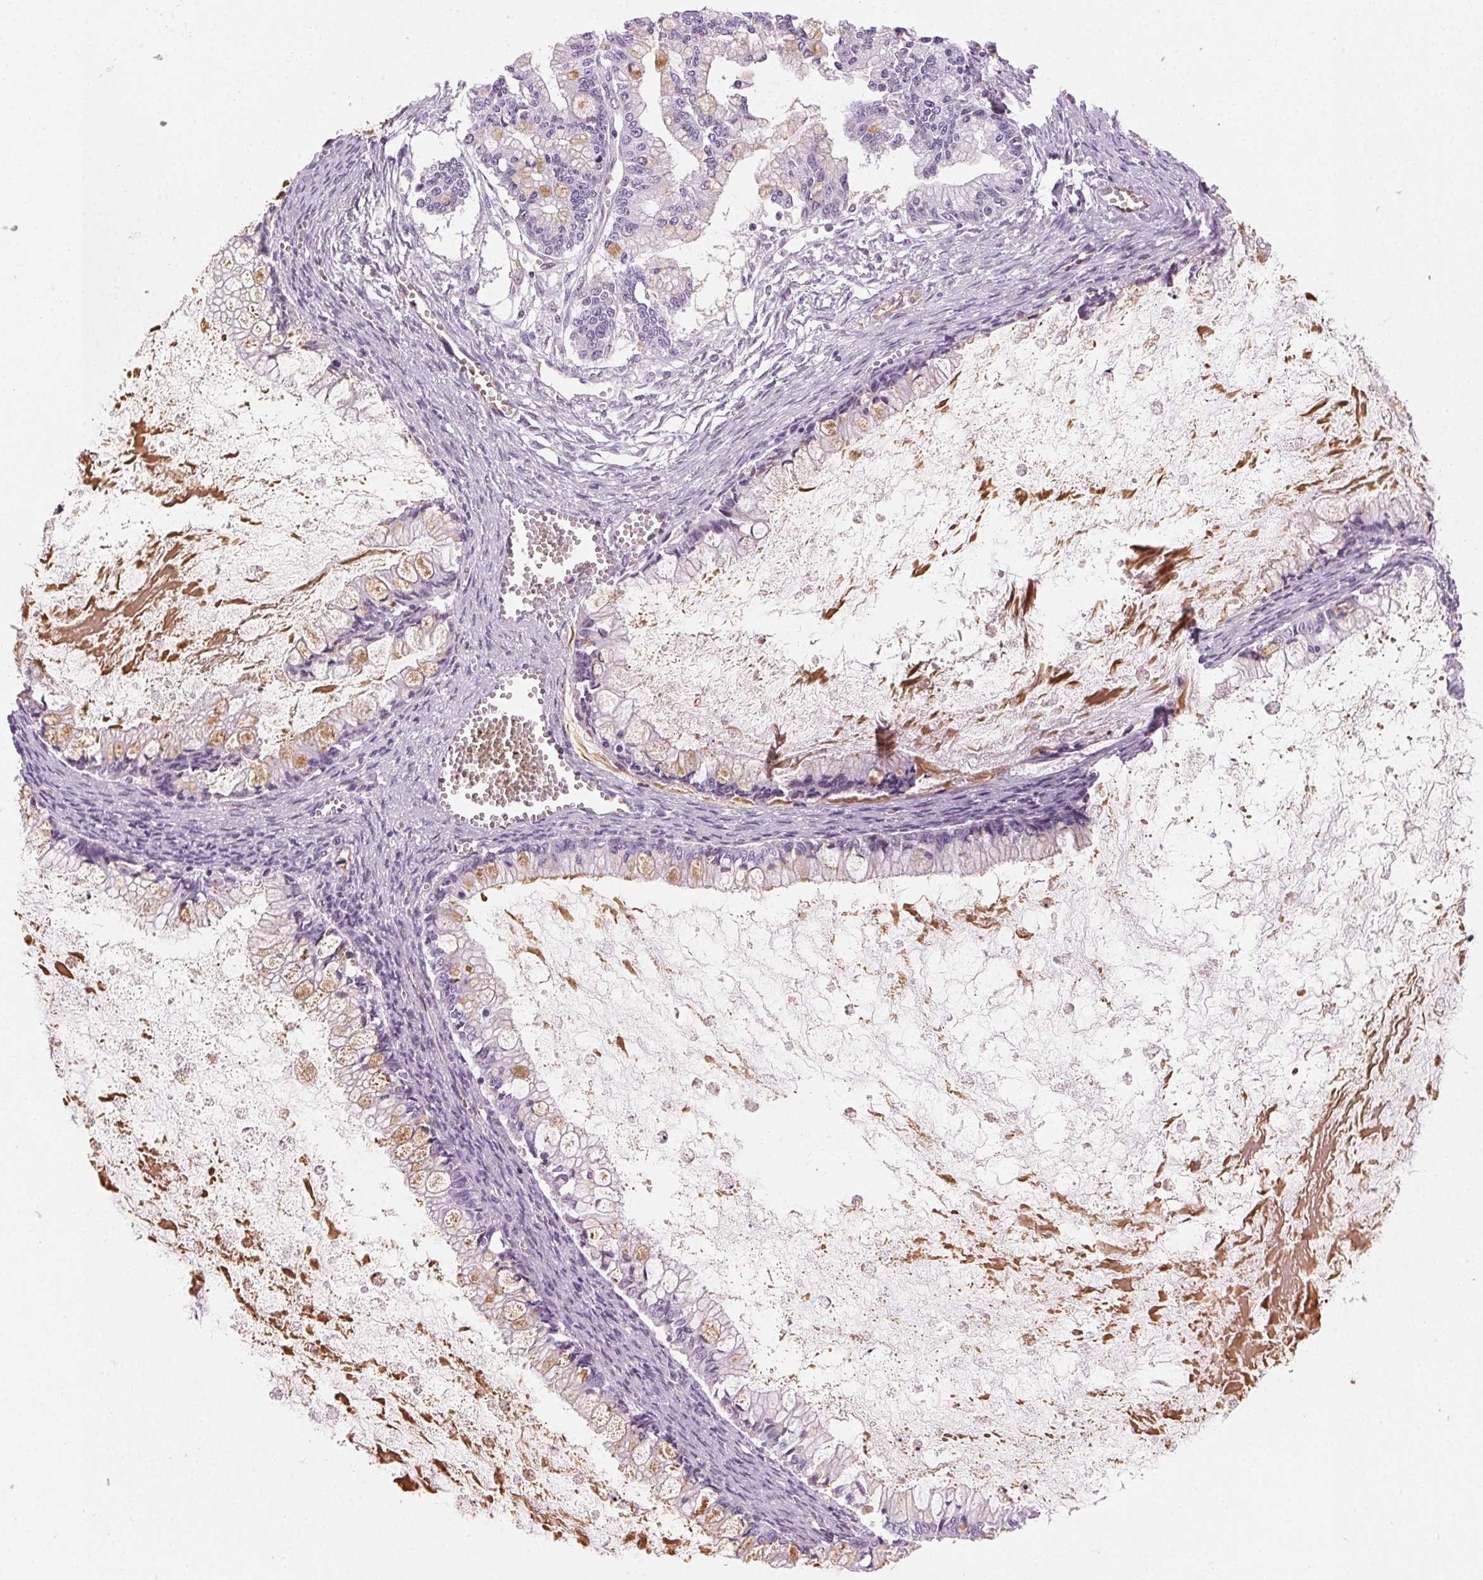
{"staining": {"intensity": "weak", "quantity": "<25%", "location": "cytoplasmic/membranous"}, "tissue": "ovarian cancer", "cell_type": "Tumor cells", "image_type": "cancer", "snomed": [{"axis": "morphology", "description": "Cystadenocarcinoma, mucinous, NOS"}, {"axis": "topography", "description": "Ovary"}], "caption": "Human mucinous cystadenocarcinoma (ovarian) stained for a protein using immunohistochemistry shows no staining in tumor cells.", "gene": "AIF1L", "patient": {"sex": "female", "age": 67}}